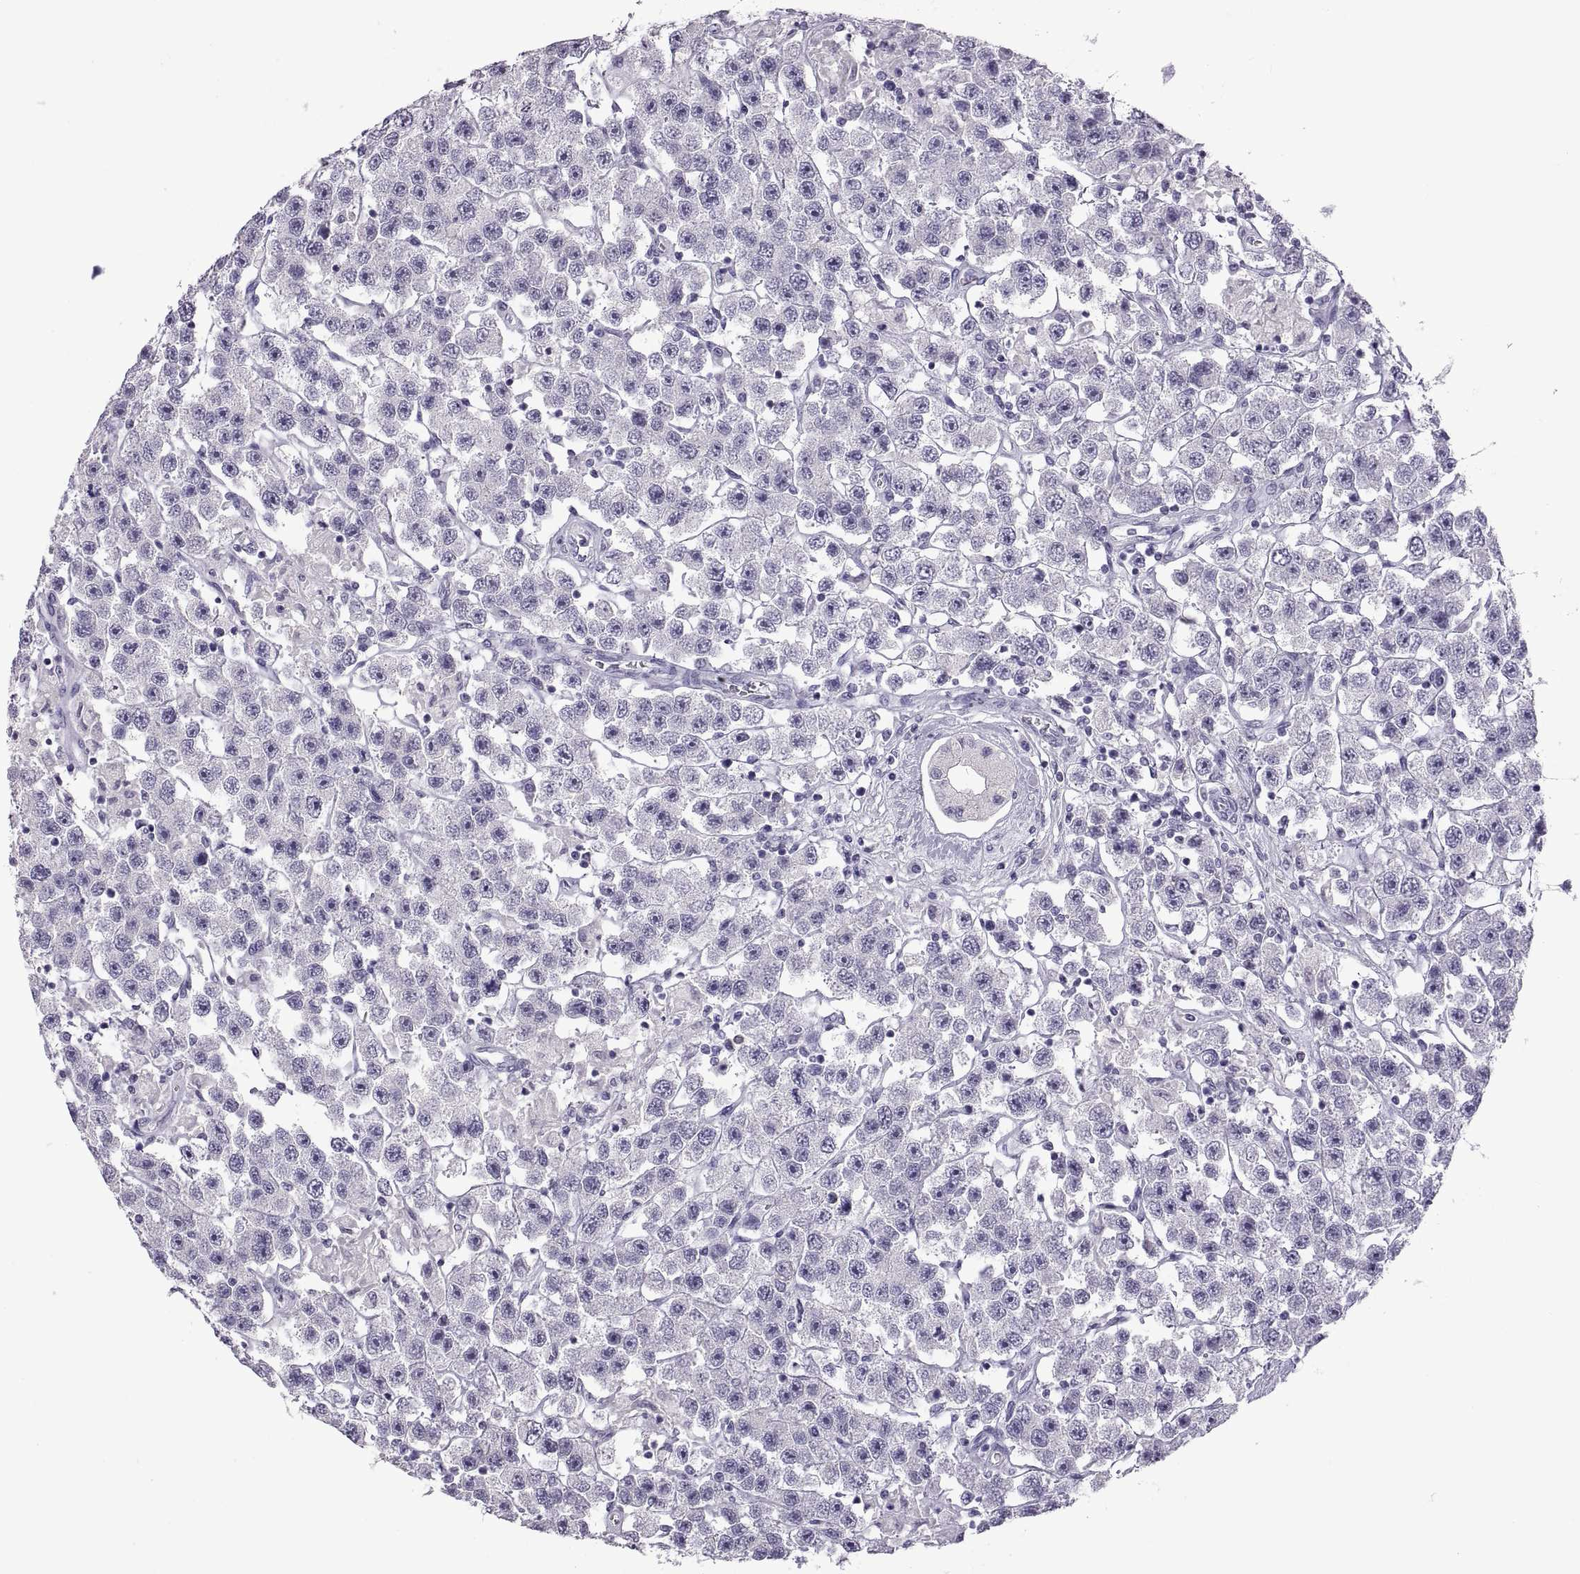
{"staining": {"intensity": "negative", "quantity": "none", "location": "none"}, "tissue": "testis cancer", "cell_type": "Tumor cells", "image_type": "cancer", "snomed": [{"axis": "morphology", "description": "Seminoma, NOS"}, {"axis": "topography", "description": "Testis"}], "caption": "Immunohistochemistry photomicrograph of testis seminoma stained for a protein (brown), which exhibits no expression in tumor cells. (DAB immunohistochemistry visualized using brightfield microscopy, high magnification).", "gene": "RDM1", "patient": {"sex": "male", "age": 45}}